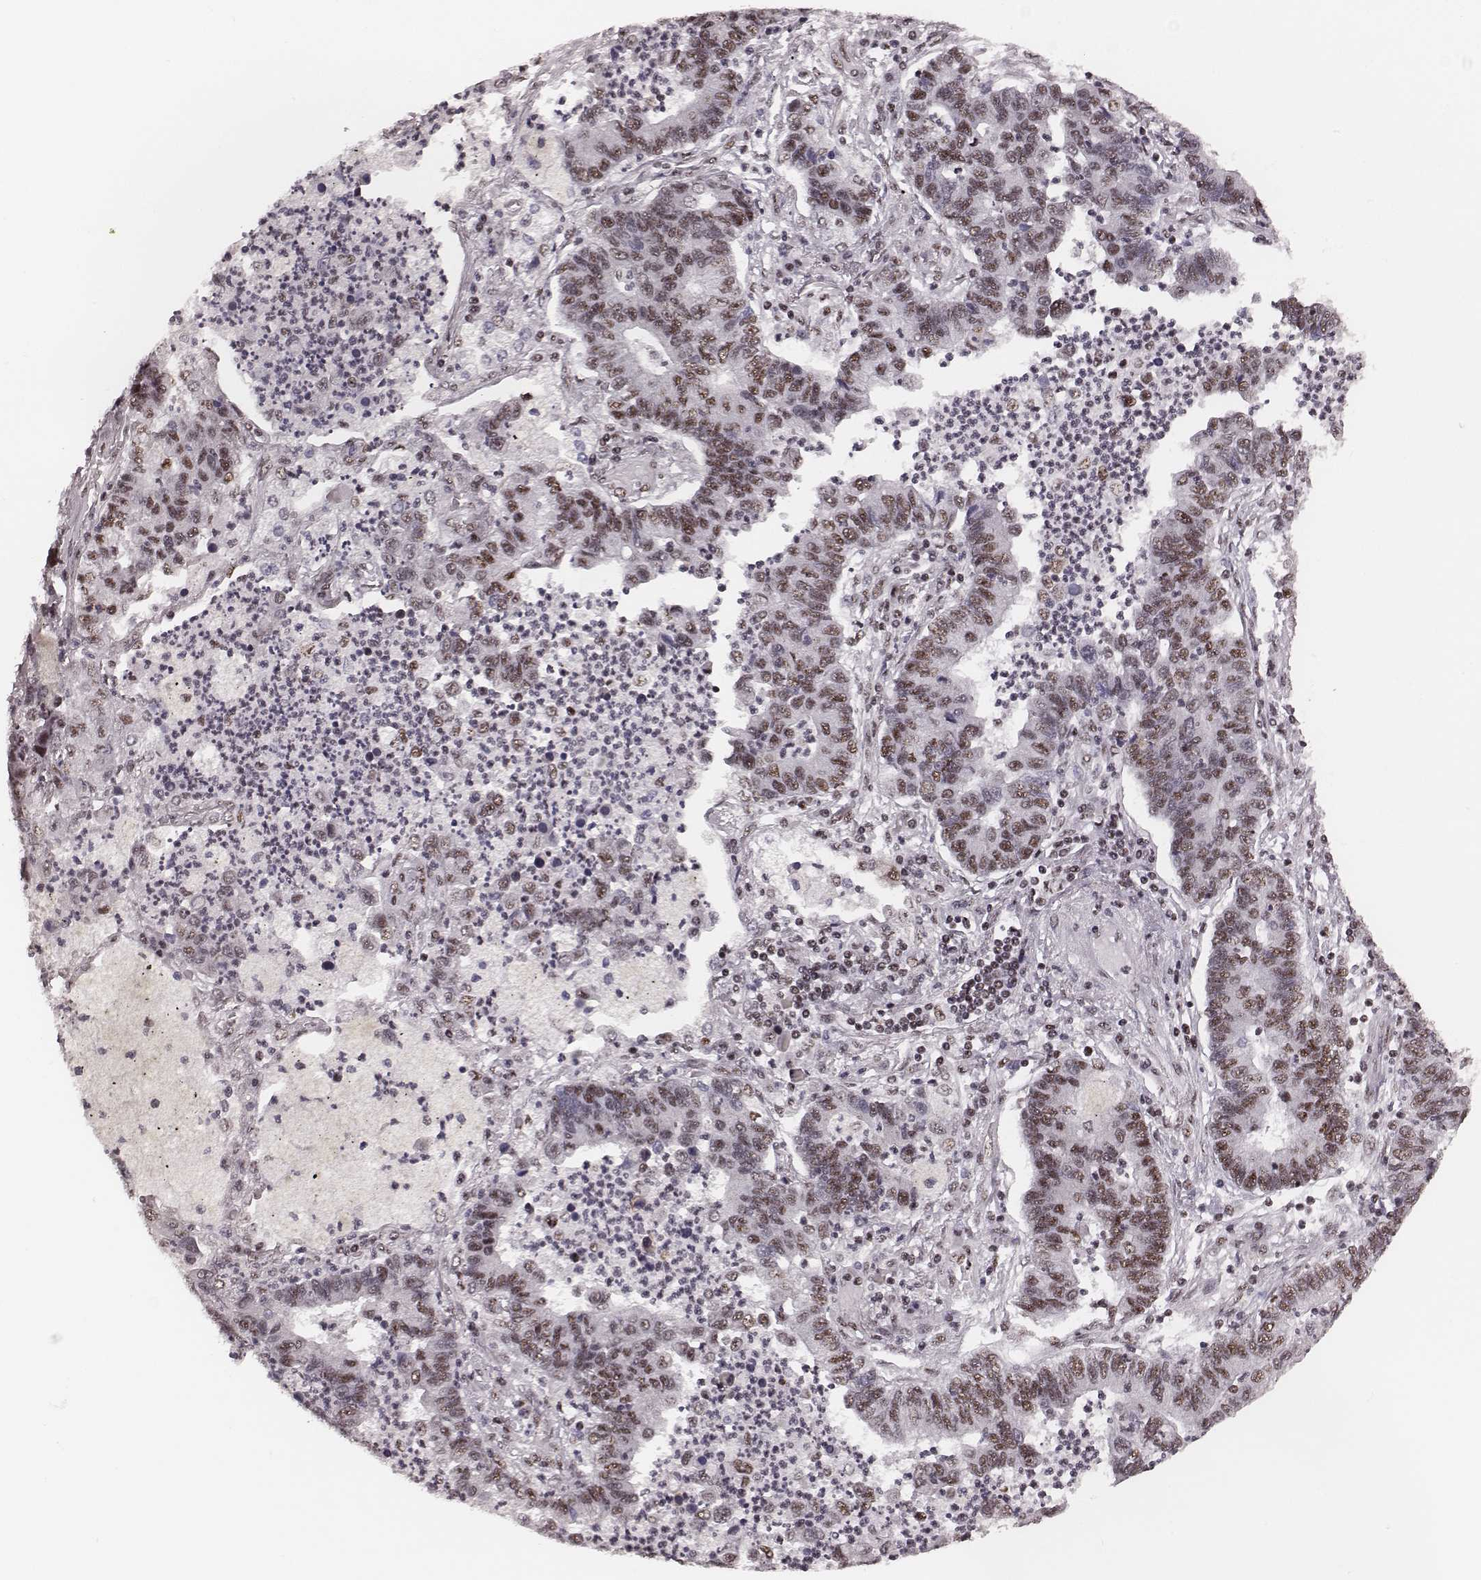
{"staining": {"intensity": "moderate", "quantity": ">75%", "location": "nuclear"}, "tissue": "lung cancer", "cell_type": "Tumor cells", "image_type": "cancer", "snomed": [{"axis": "morphology", "description": "Adenocarcinoma, NOS"}, {"axis": "topography", "description": "Lung"}], "caption": "DAB immunohistochemical staining of human adenocarcinoma (lung) shows moderate nuclear protein positivity in about >75% of tumor cells.", "gene": "LUC7L", "patient": {"sex": "female", "age": 57}}